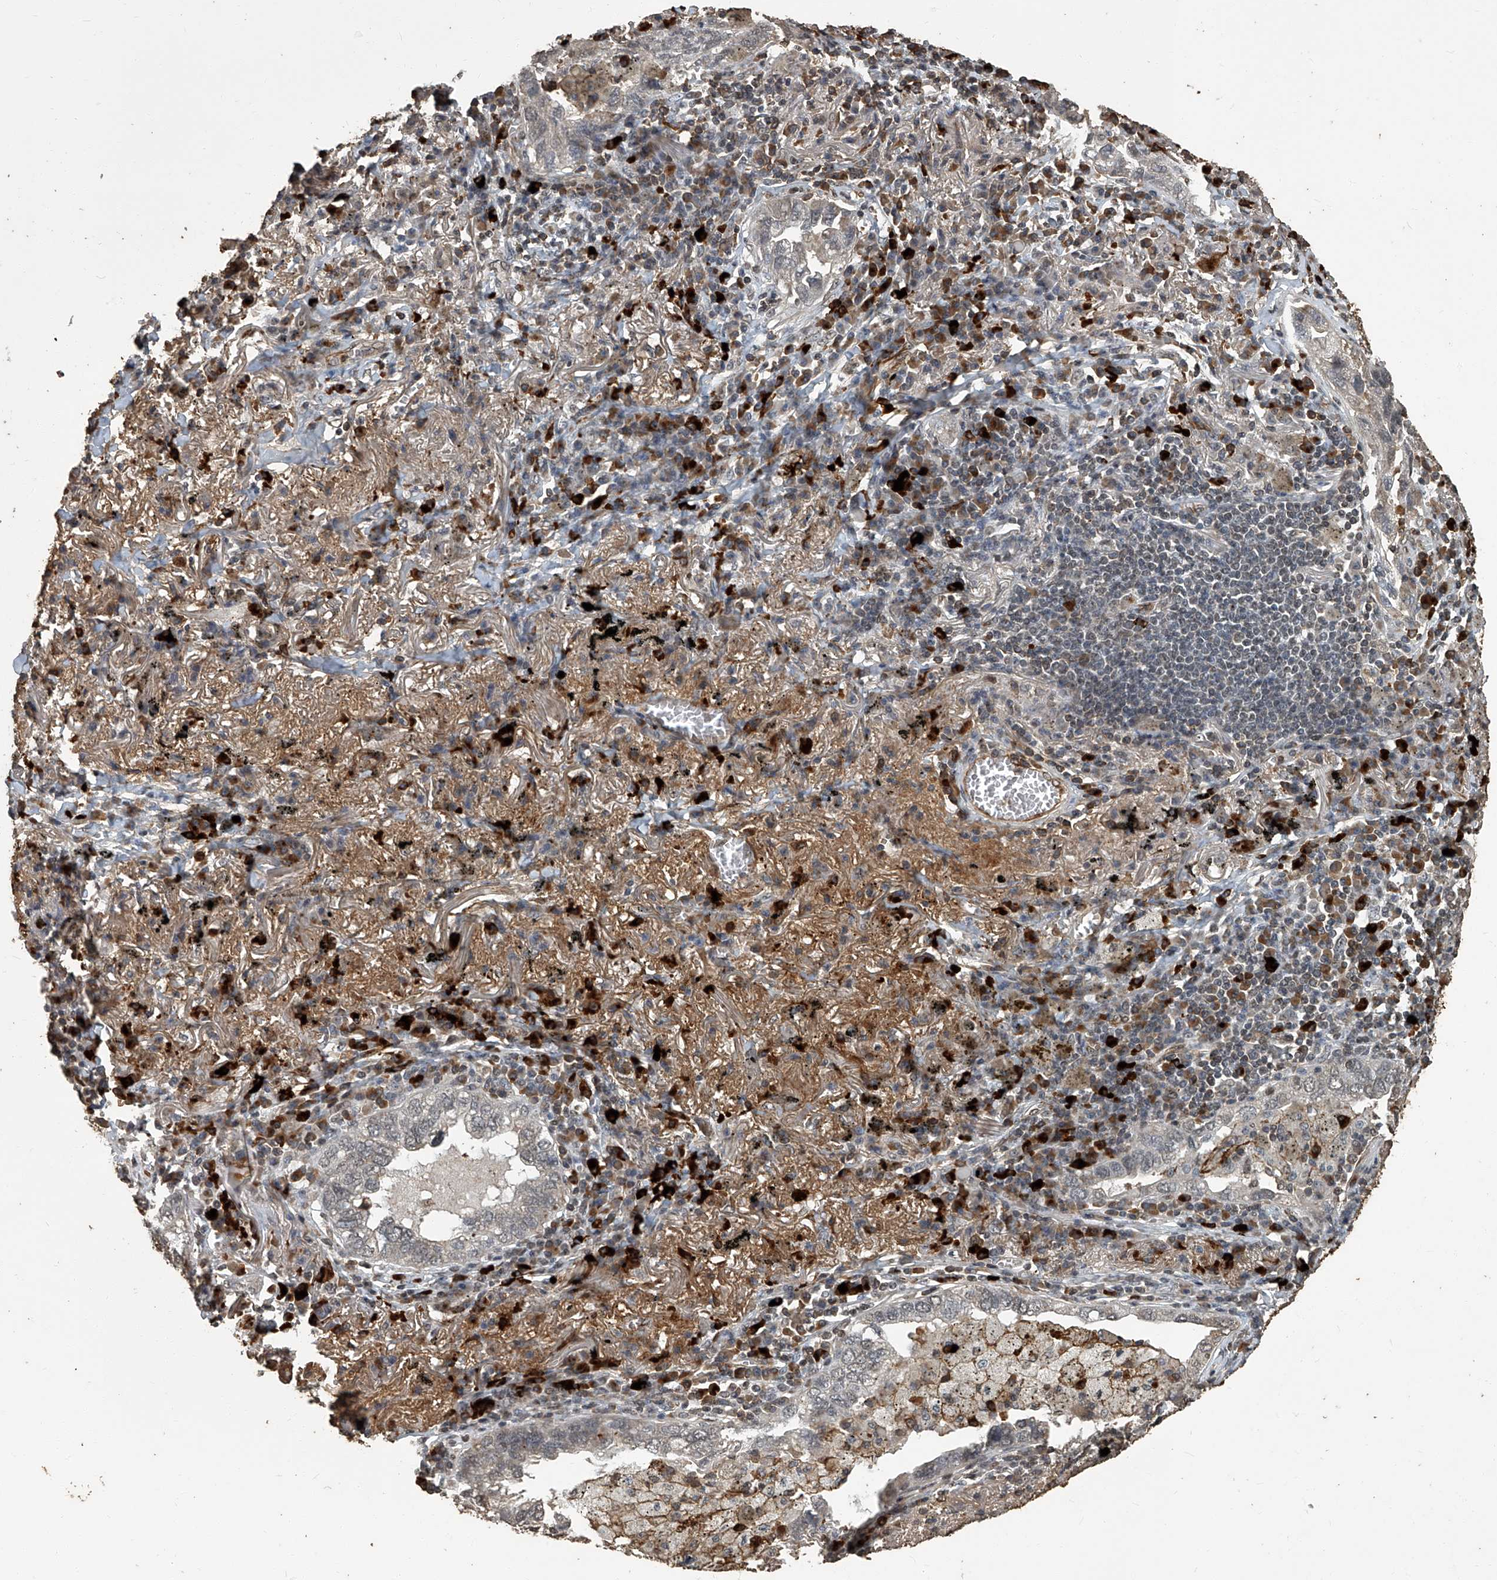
{"staining": {"intensity": "negative", "quantity": "none", "location": "none"}, "tissue": "lung cancer", "cell_type": "Tumor cells", "image_type": "cancer", "snomed": [{"axis": "morphology", "description": "Adenocarcinoma, NOS"}, {"axis": "topography", "description": "Lung"}], "caption": "Tumor cells show no significant staining in lung adenocarcinoma.", "gene": "GPR132", "patient": {"sex": "male", "age": 65}}